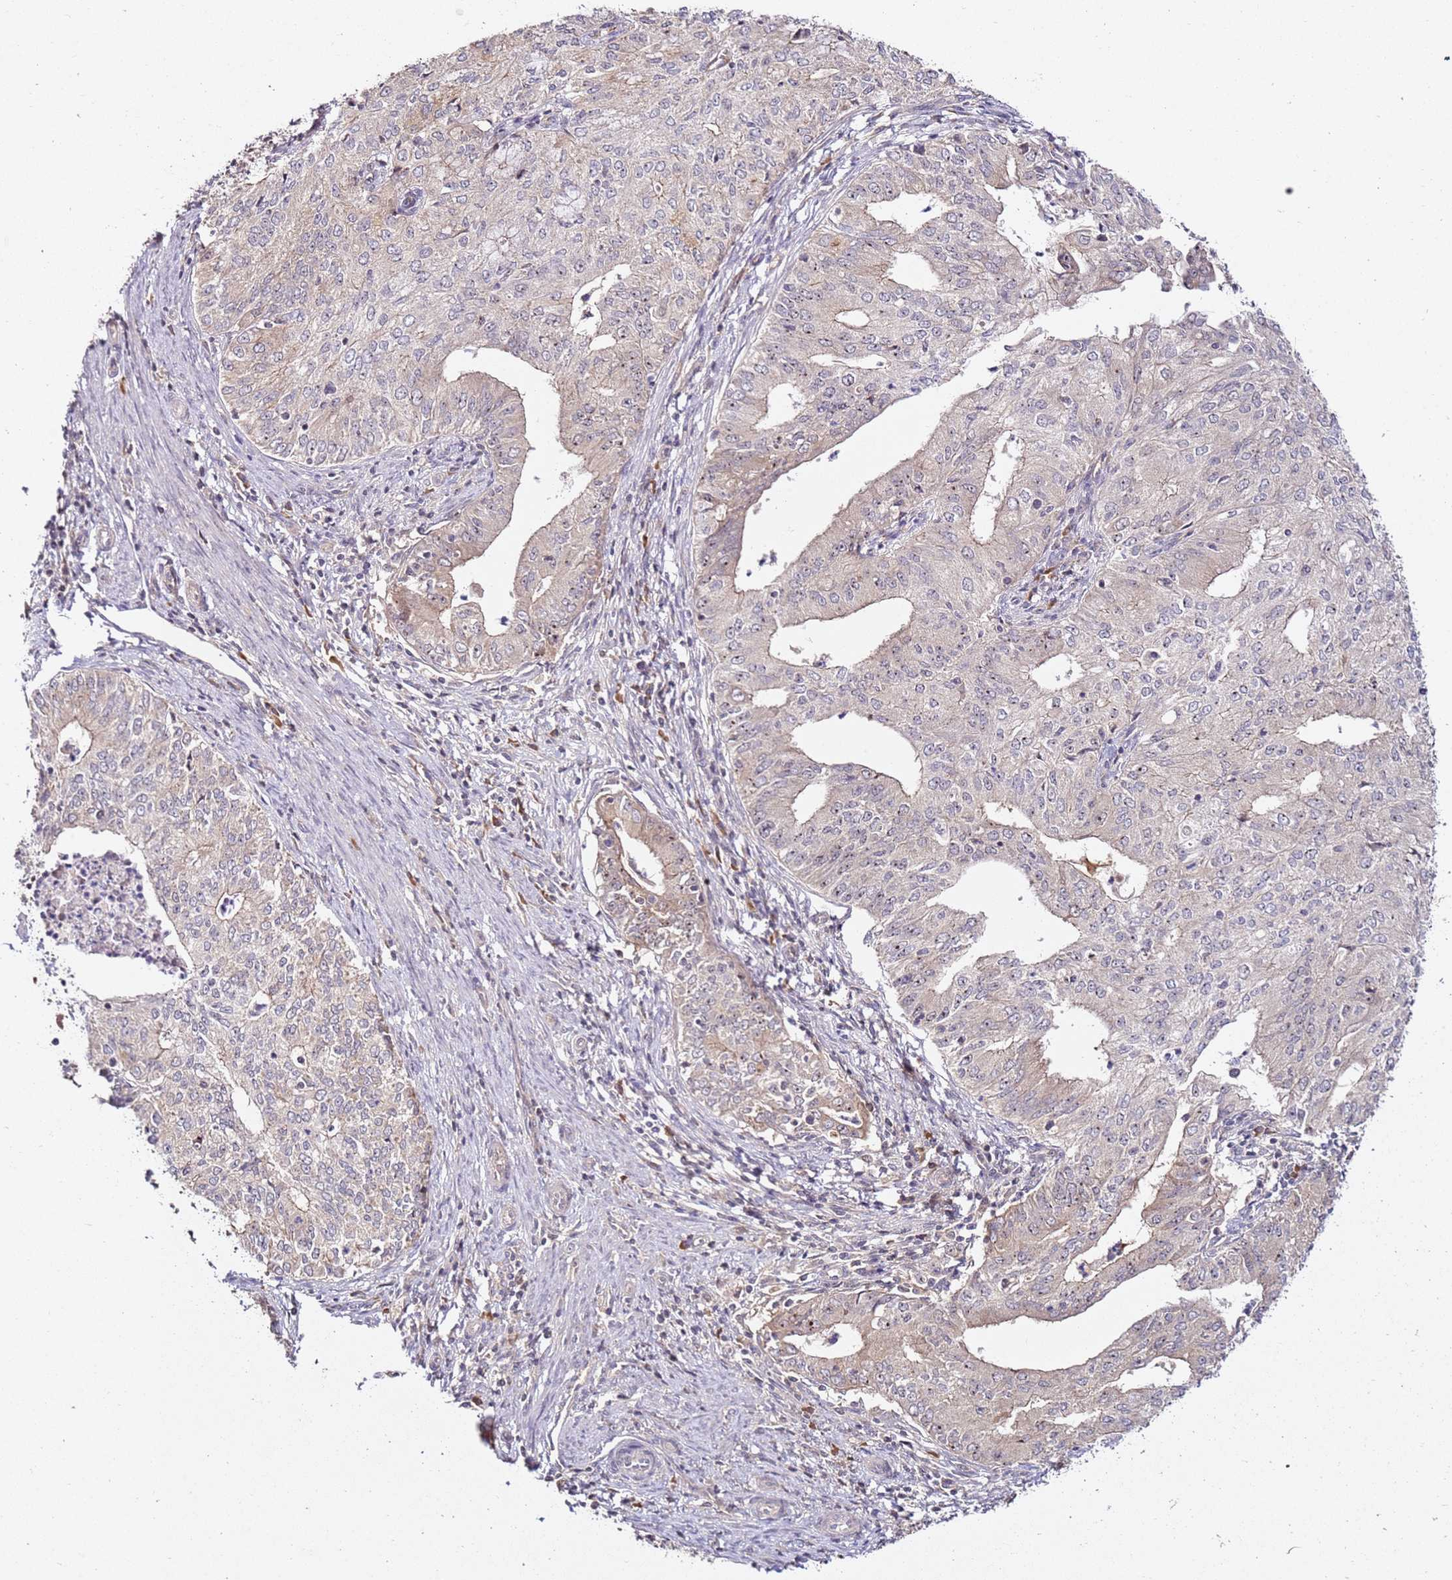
{"staining": {"intensity": "weak", "quantity": "<25%", "location": "cytoplasmic/membranous,nuclear"}, "tissue": "endometrial cancer", "cell_type": "Tumor cells", "image_type": "cancer", "snomed": [{"axis": "morphology", "description": "Adenocarcinoma, NOS"}, {"axis": "topography", "description": "Endometrium"}], "caption": "High magnification brightfield microscopy of endometrial cancer stained with DAB (brown) and counterstained with hematoxylin (blue): tumor cells show no significant staining.", "gene": "DDX27", "patient": {"sex": "female", "age": 50}}